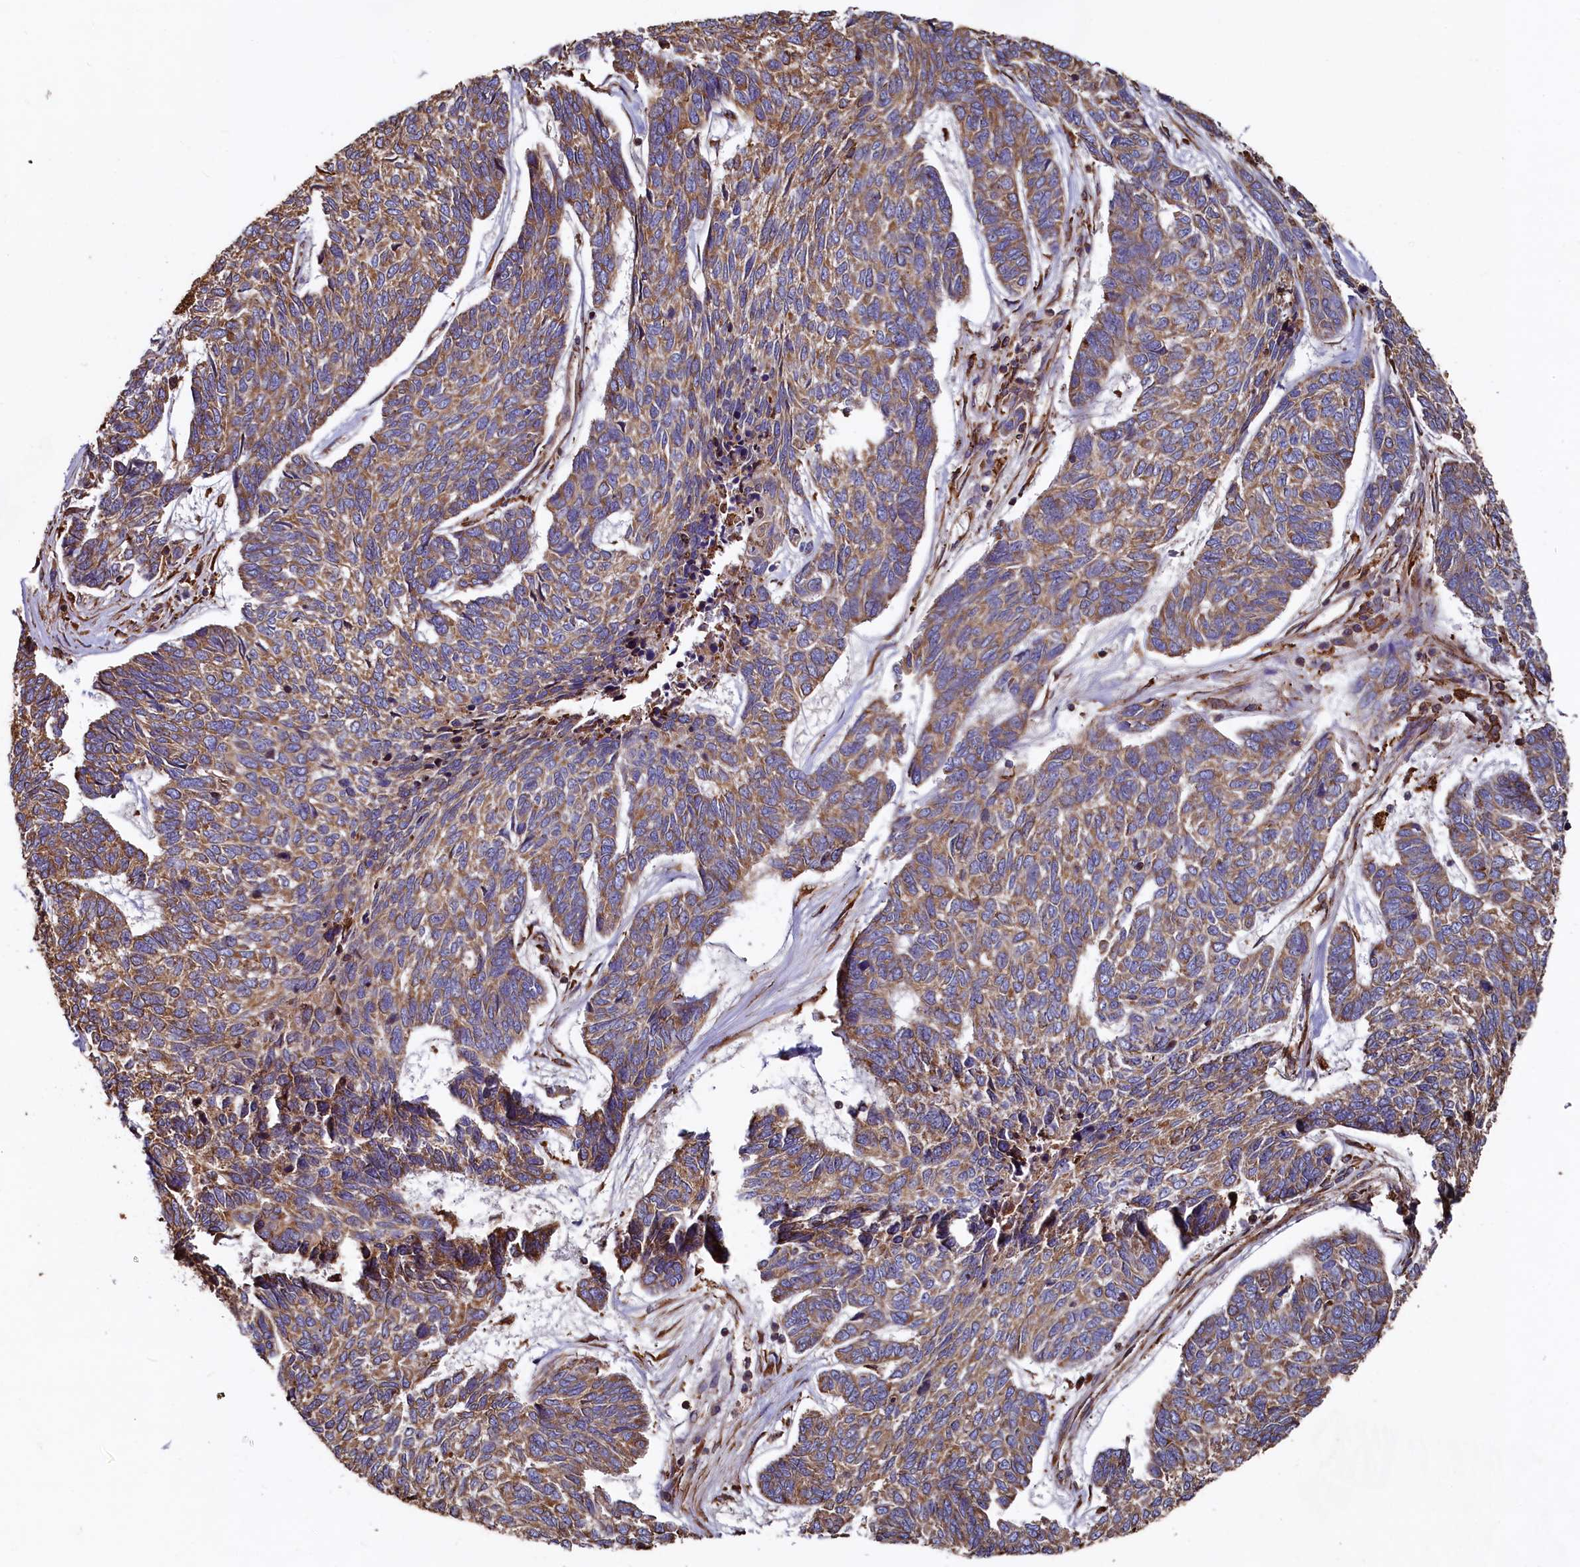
{"staining": {"intensity": "moderate", "quantity": ">75%", "location": "cytoplasmic/membranous"}, "tissue": "skin cancer", "cell_type": "Tumor cells", "image_type": "cancer", "snomed": [{"axis": "morphology", "description": "Basal cell carcinoma"}, {"axis": "topography", "description": "Skin"}], "caption": "Tumor cells exhibit medium levels of moderate cytoplasmic/membranous expression in about >75% of cells in human basal cell carcinoma (skin).", "gene": "NEURL1B", "patient": {"sex": "female", "age": 65}}